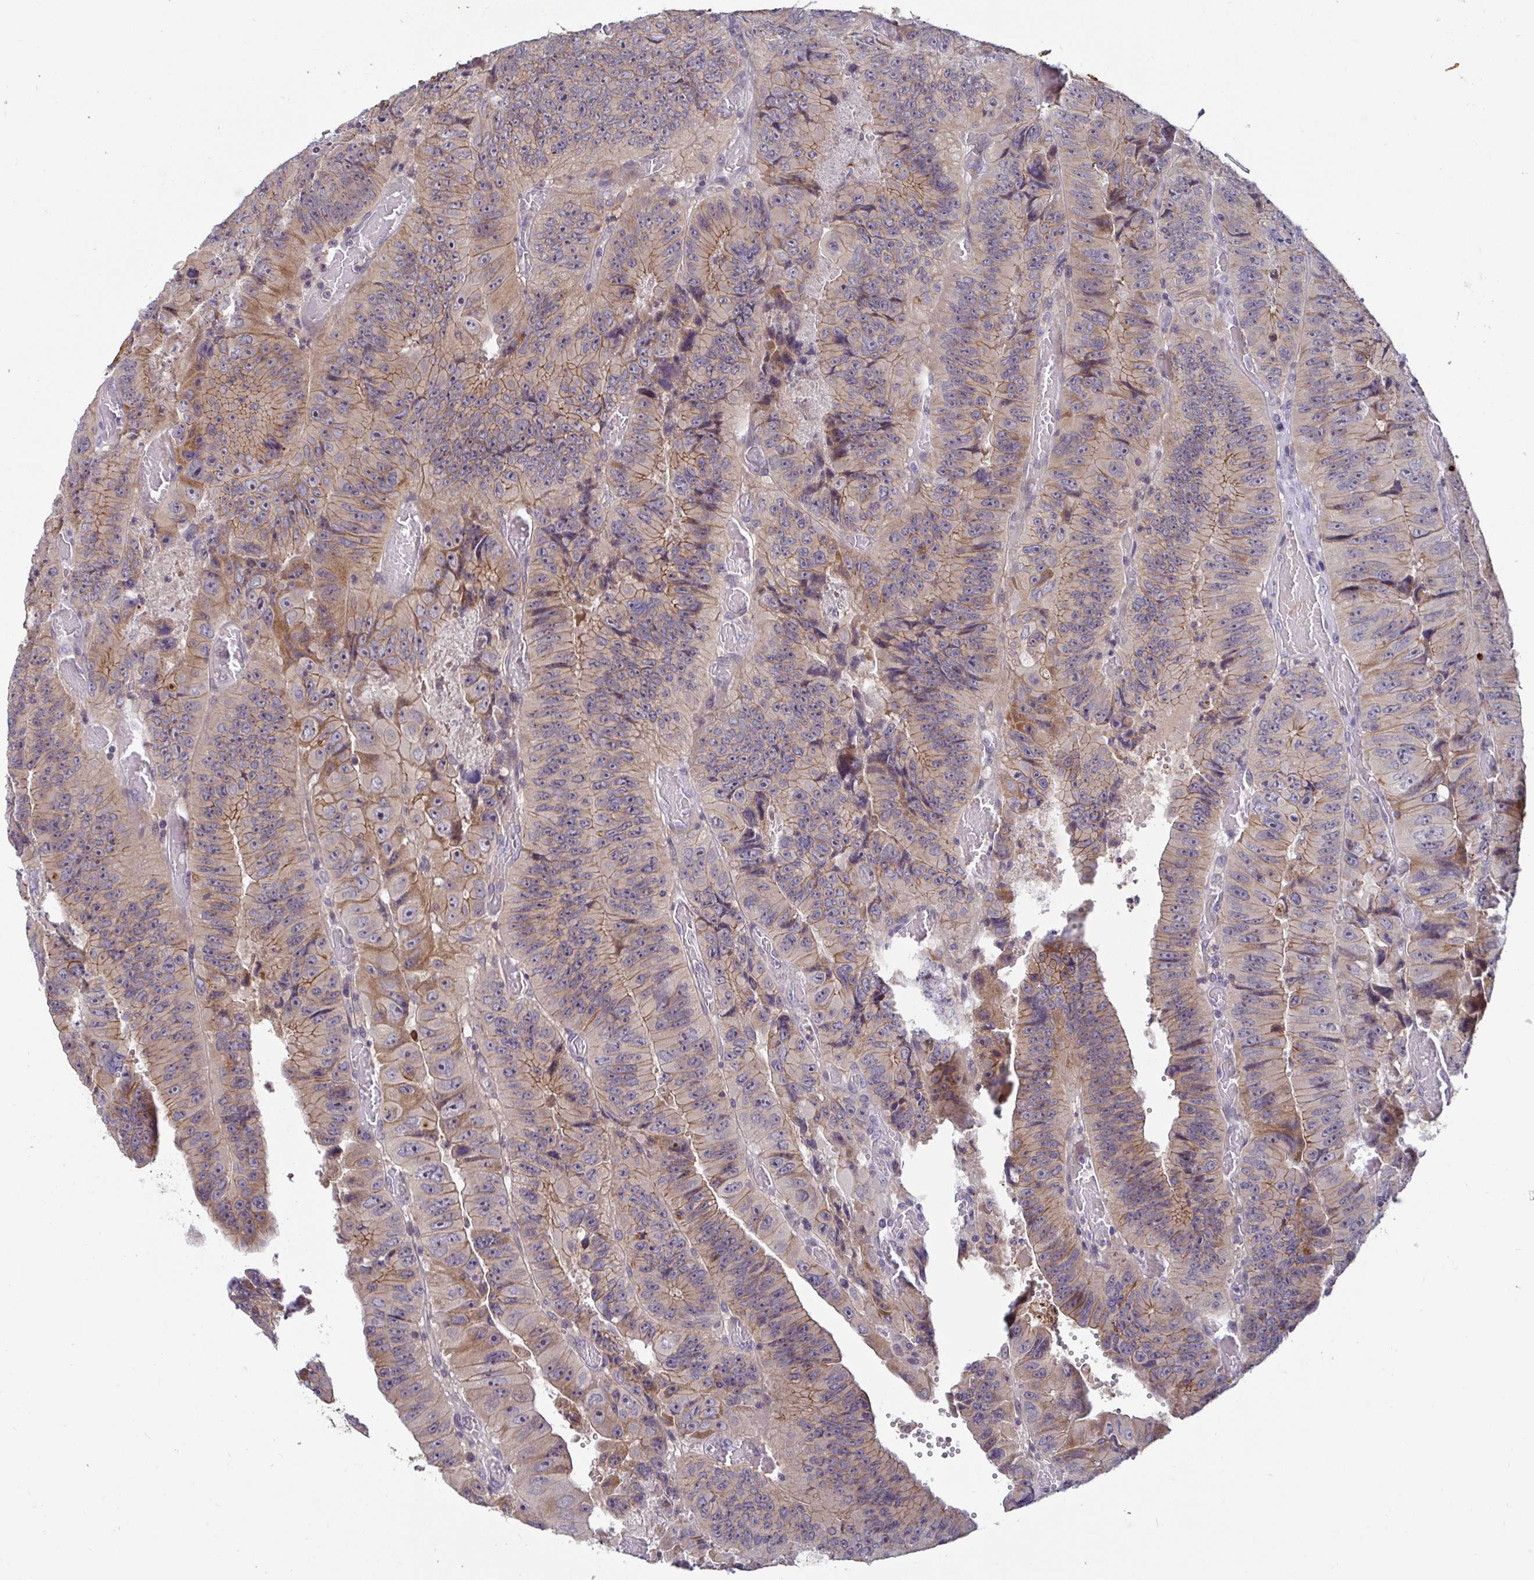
{"staining": {"intensity": "moderate", "quantity": "25%-75%", "location": "cytoplasmic/membranous"}, "tissue": "colorectal cancer", "cell_type": "Tumor cells", "image_type": "cancer", "snomed": [{"axis": "morphology", "description": "Adenocarcinoma, NOS"}, {"axis": "topography", "description": "Colon"}], "caption": "The immunohistochemical stain highlights moderate cytoplasmic/membranous positivity in tumor cells of adenocarcinoma (colorectal) tissue.", "gene": "GSTM1", "patient": {"sex": "female", "age": 84}}